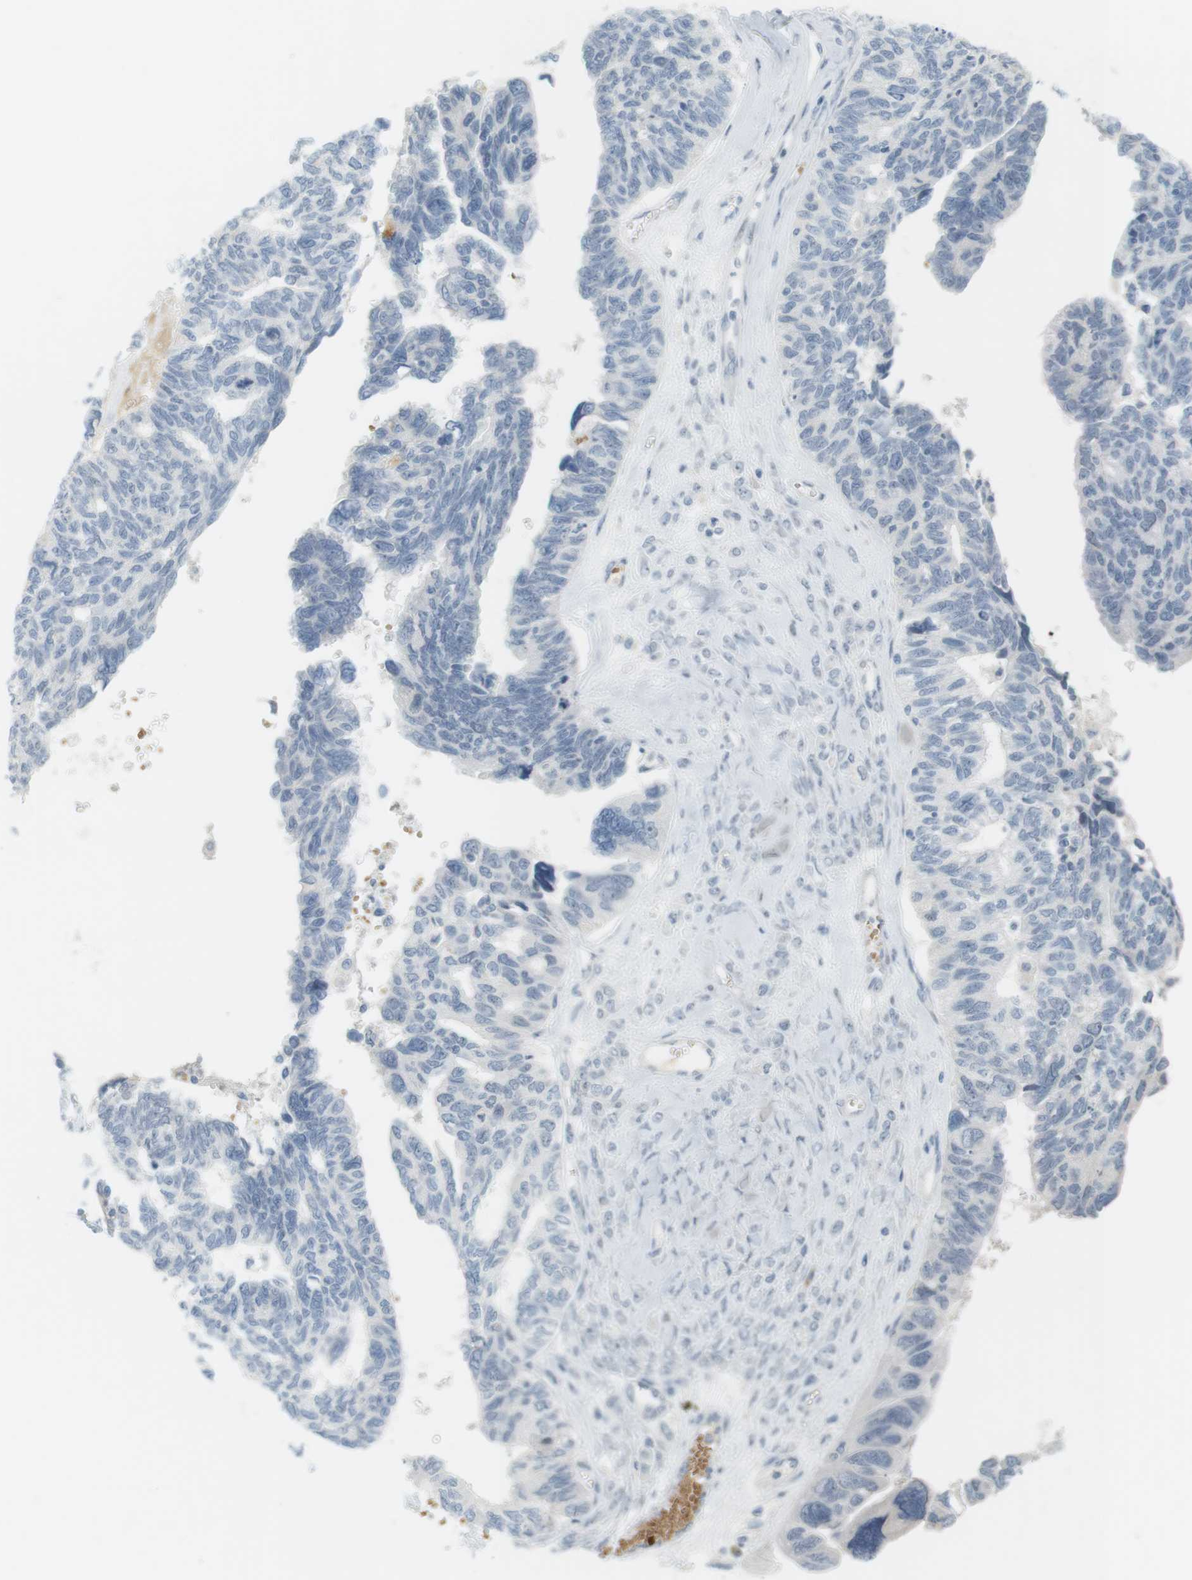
{"staining": {"intensity": "negative", "quantity": "none", "location": "none"}, "tissue": "ovarian cancer", "cell_type": "Tumor cells", "image_type": "cancer", "snomed": [{"axis": "morphology", "description": "Cystadenocarcinoma, serous, NOS"}, {"axis": "topography", "description": "Ovary"}], "caption": "Serous cystadenocarcinoma (ovarian) was stained to show a protein in brown. There is no significant expression in tumor cells.", "gene": "DMC1", "patient": {"sex": "female", "age": 79}}